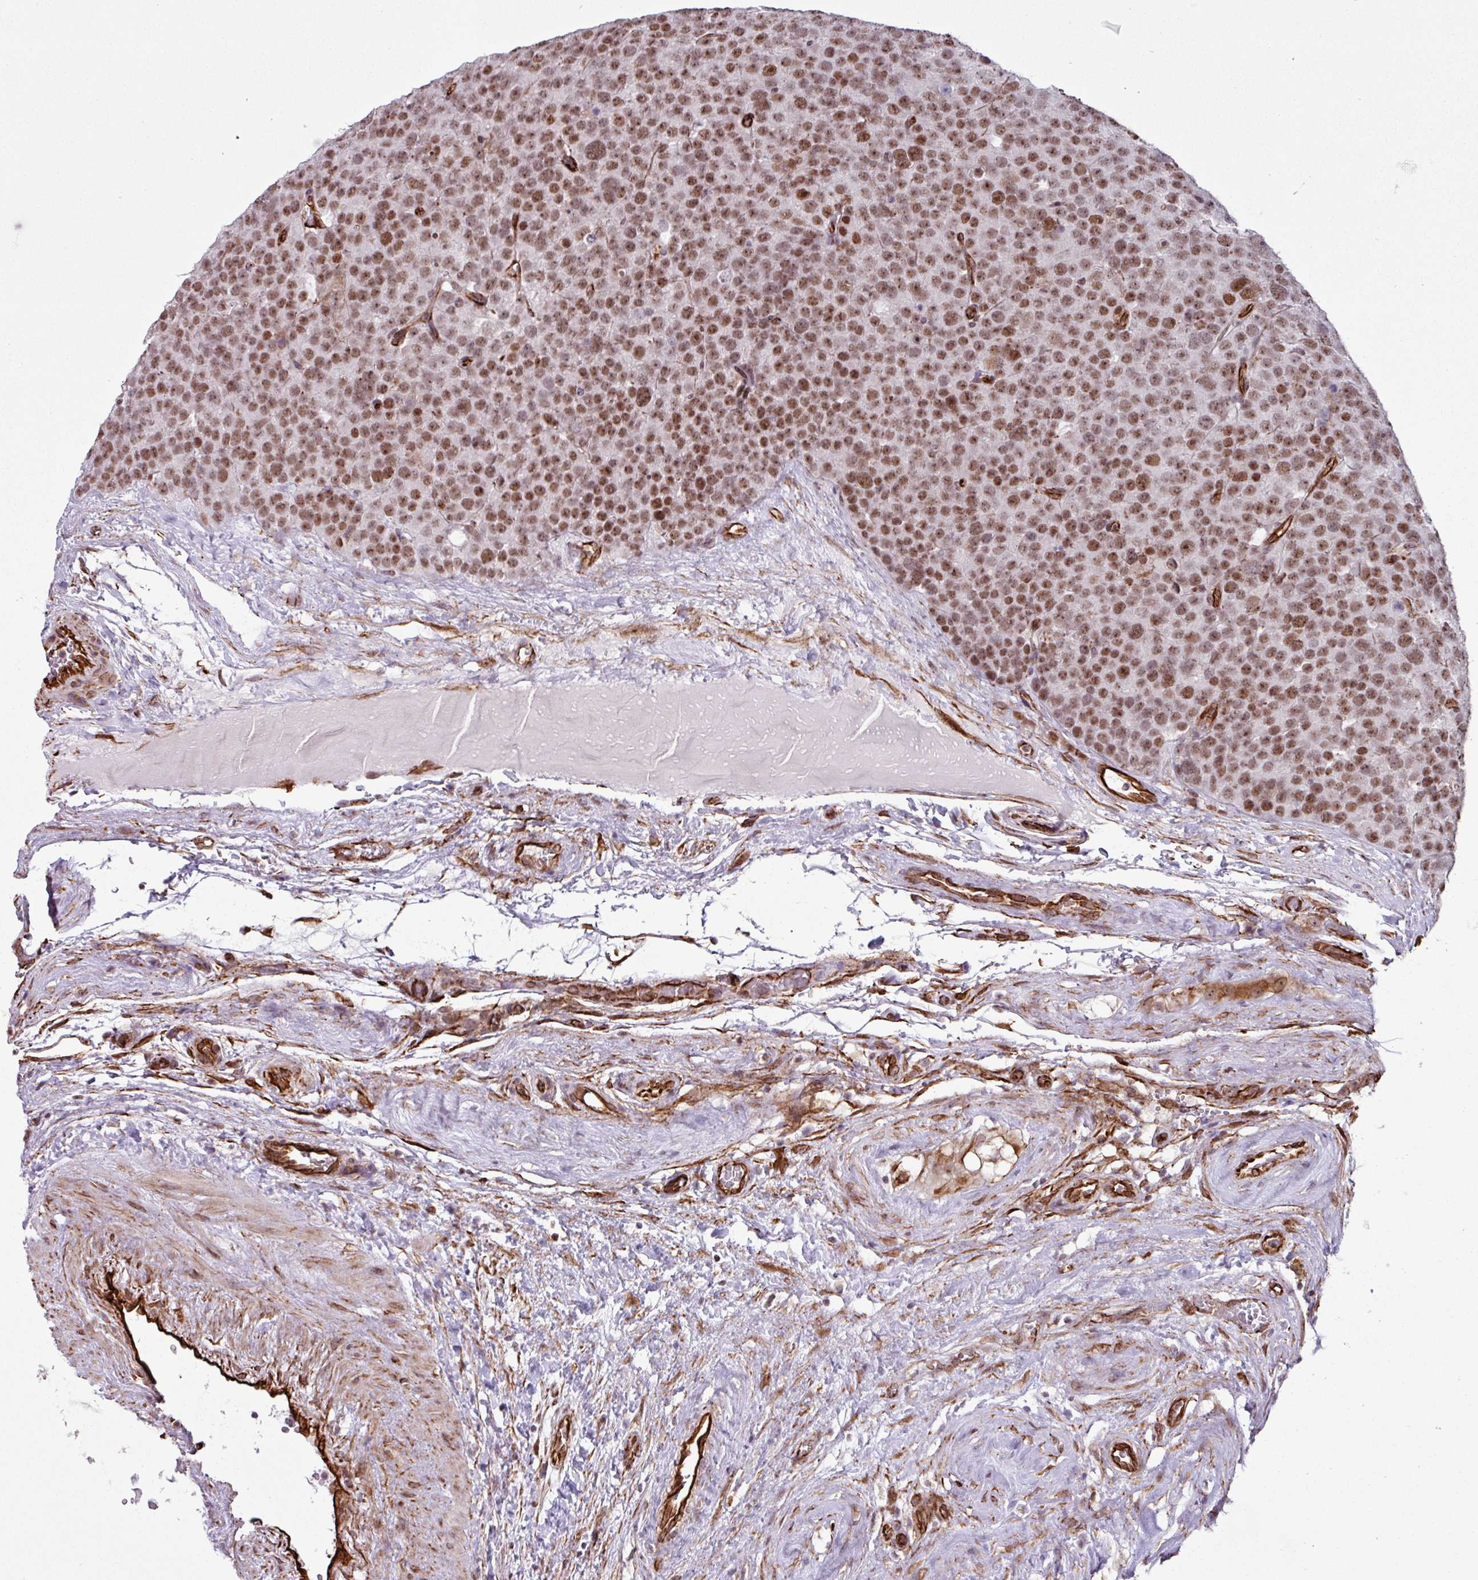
{"staining": {"intensity": "moderate", "quantity": ">75%", "location": "nuclear"}, "tissue": "testis cancer", "cell_type": "Tumor cells", "image_type": "cancer", "snomed": [{"axis": "morphology", "description": "Seminoma, NOS"}, {"axis": "topography", "description": "Testis"}], "caption": "The immunohistochemical stain labels moderate nuclear positivity in tumor cells of testis cancer tissue.", "gene": "CHD3", "patient": {"sex": "male", "age": 71}}